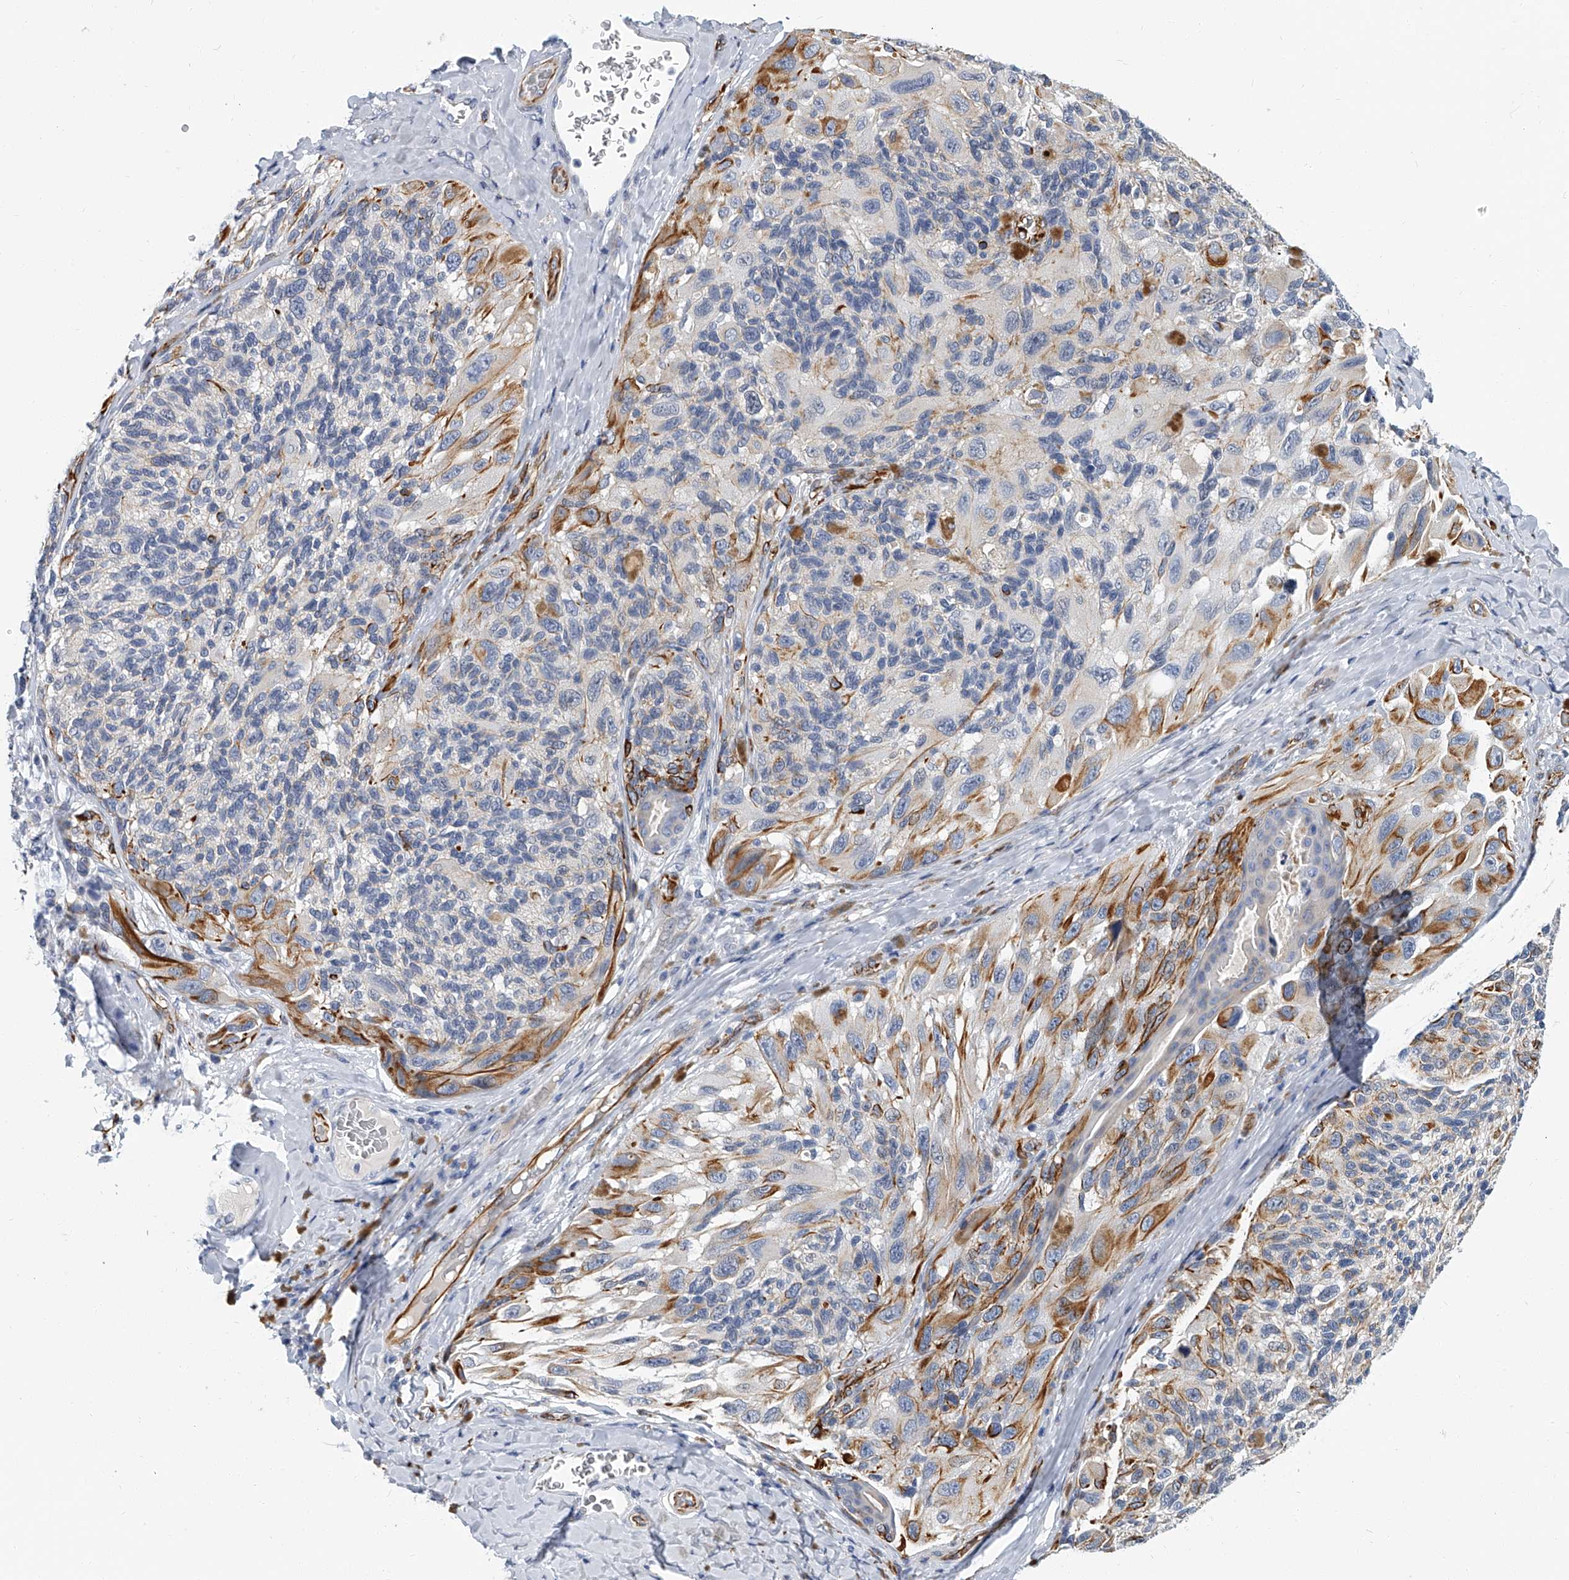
{"staining": {"intensity": "moderate", "quantity": "<25%", "location": "cytoplasmic/membranous"}, "tissue": "melanoma", "cell_type": "Tumor cells", "image_type": "cancer", "snomed": [{"axis": "morphology", "description": "Malignant melanoma, NOS"}, {"axis": "topography", "description": "Skin"}], "caption": "Melanoma stained with DAB (3,3'-diaminobenzidine) IHC displays low levels of moderate cytoplasmic/membranous positivity in about <25% of tumor cells. The staining is performed using DAB brown chromogen to label protein expression. The nuclei are counter-stained blue using hematoxylin.", "gene": "KIRREL1", "patient": {"sex": "female", "age": 73}}